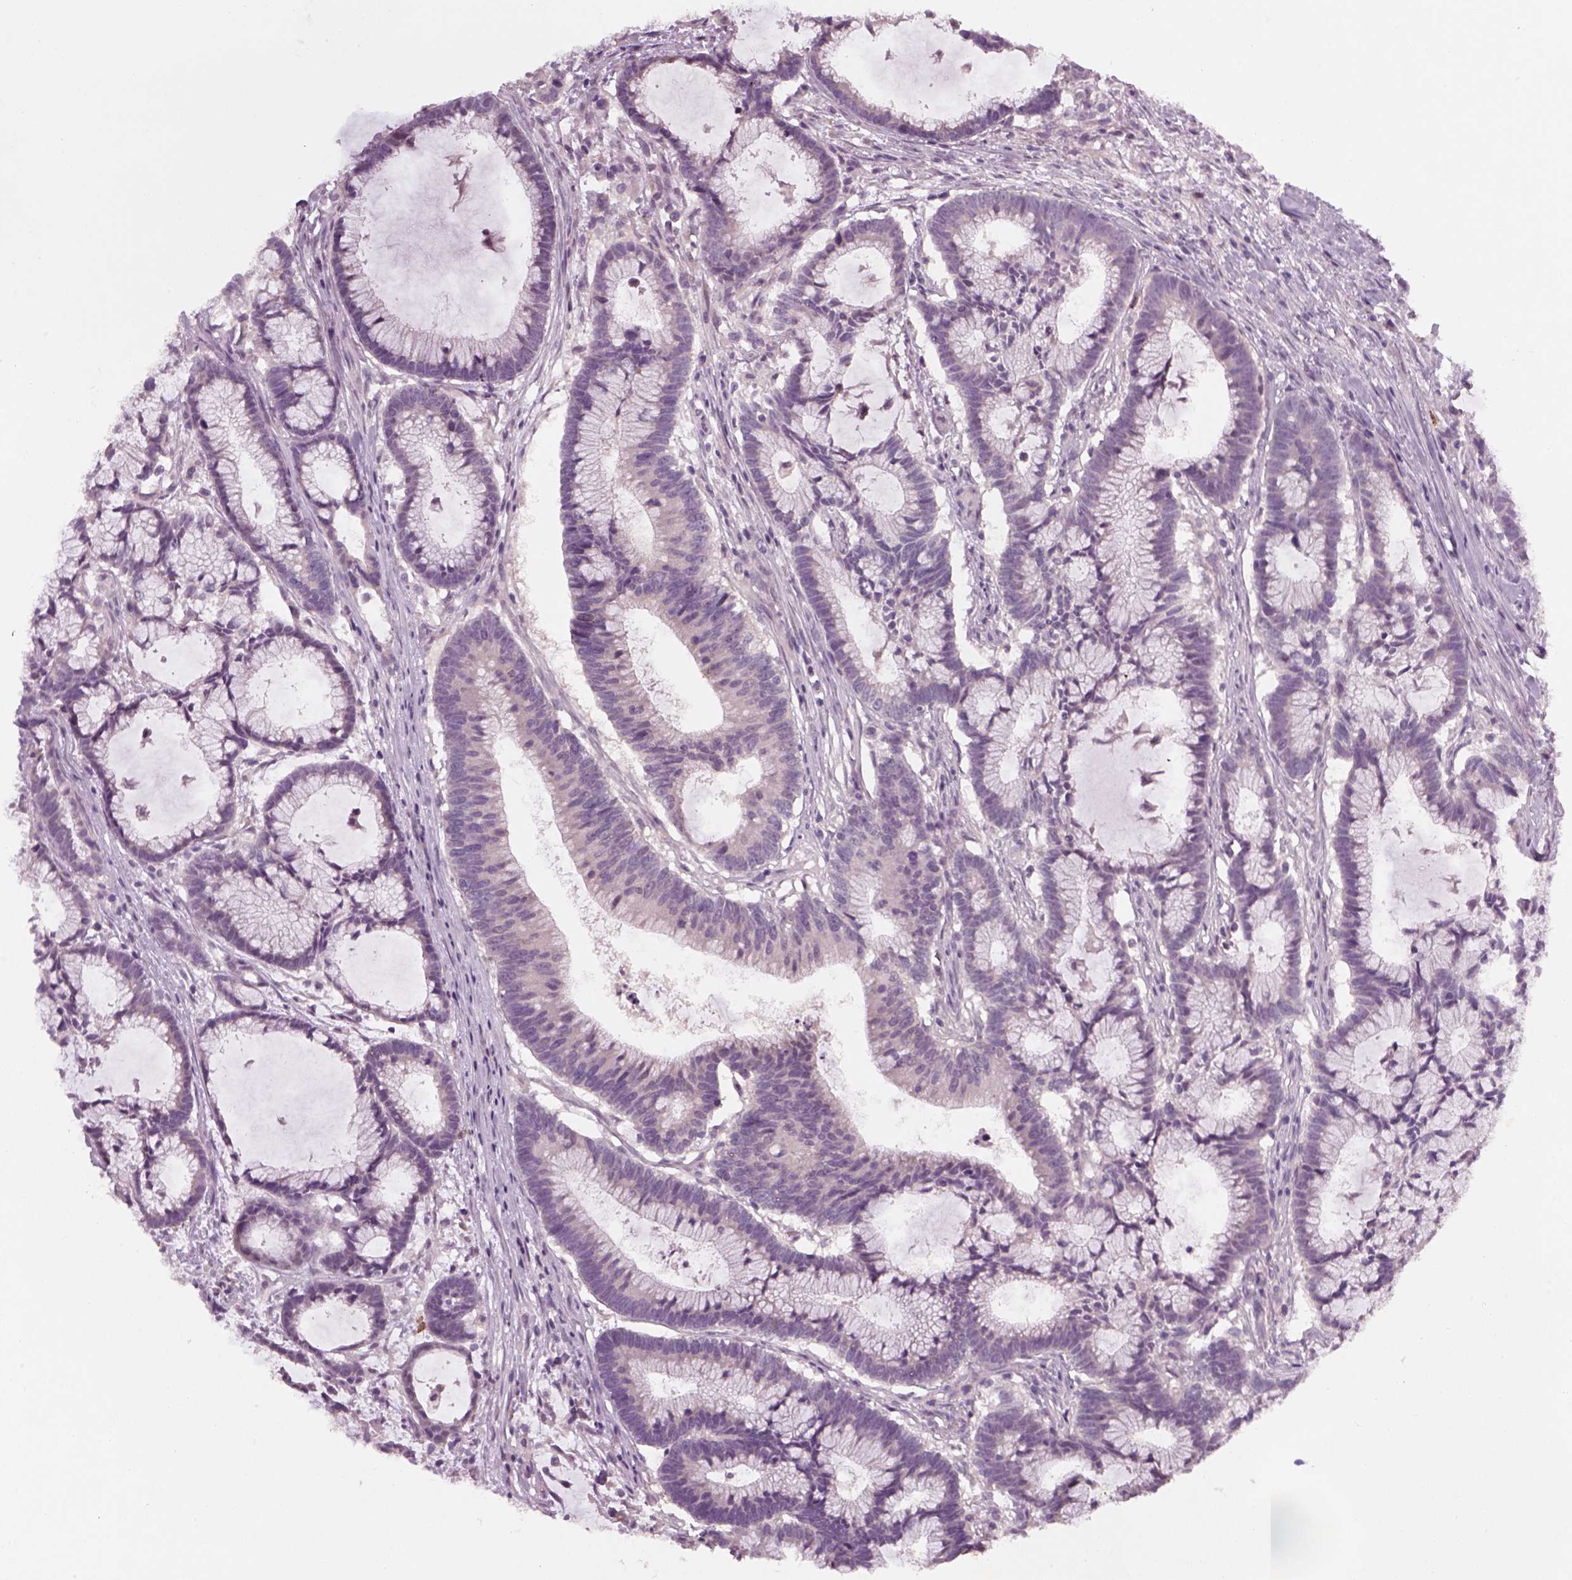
{"staining": {"intensity": "negative", "quantity": "none", "location": "none"}, "tissue": "colorectal cancer", "cell_type": "Tumor cells", "image_type": "cancer", "snomed": [{"axis": "morphology", "description": "Adenocarcinoma, NOS"}, {"axis": "topography", "description": "Colon"}], "caption": "The image displays no staining of tumor cells in colorectal cancer.", "gene": "GDNF", "patient": {"sex": "female", "age": 78}}